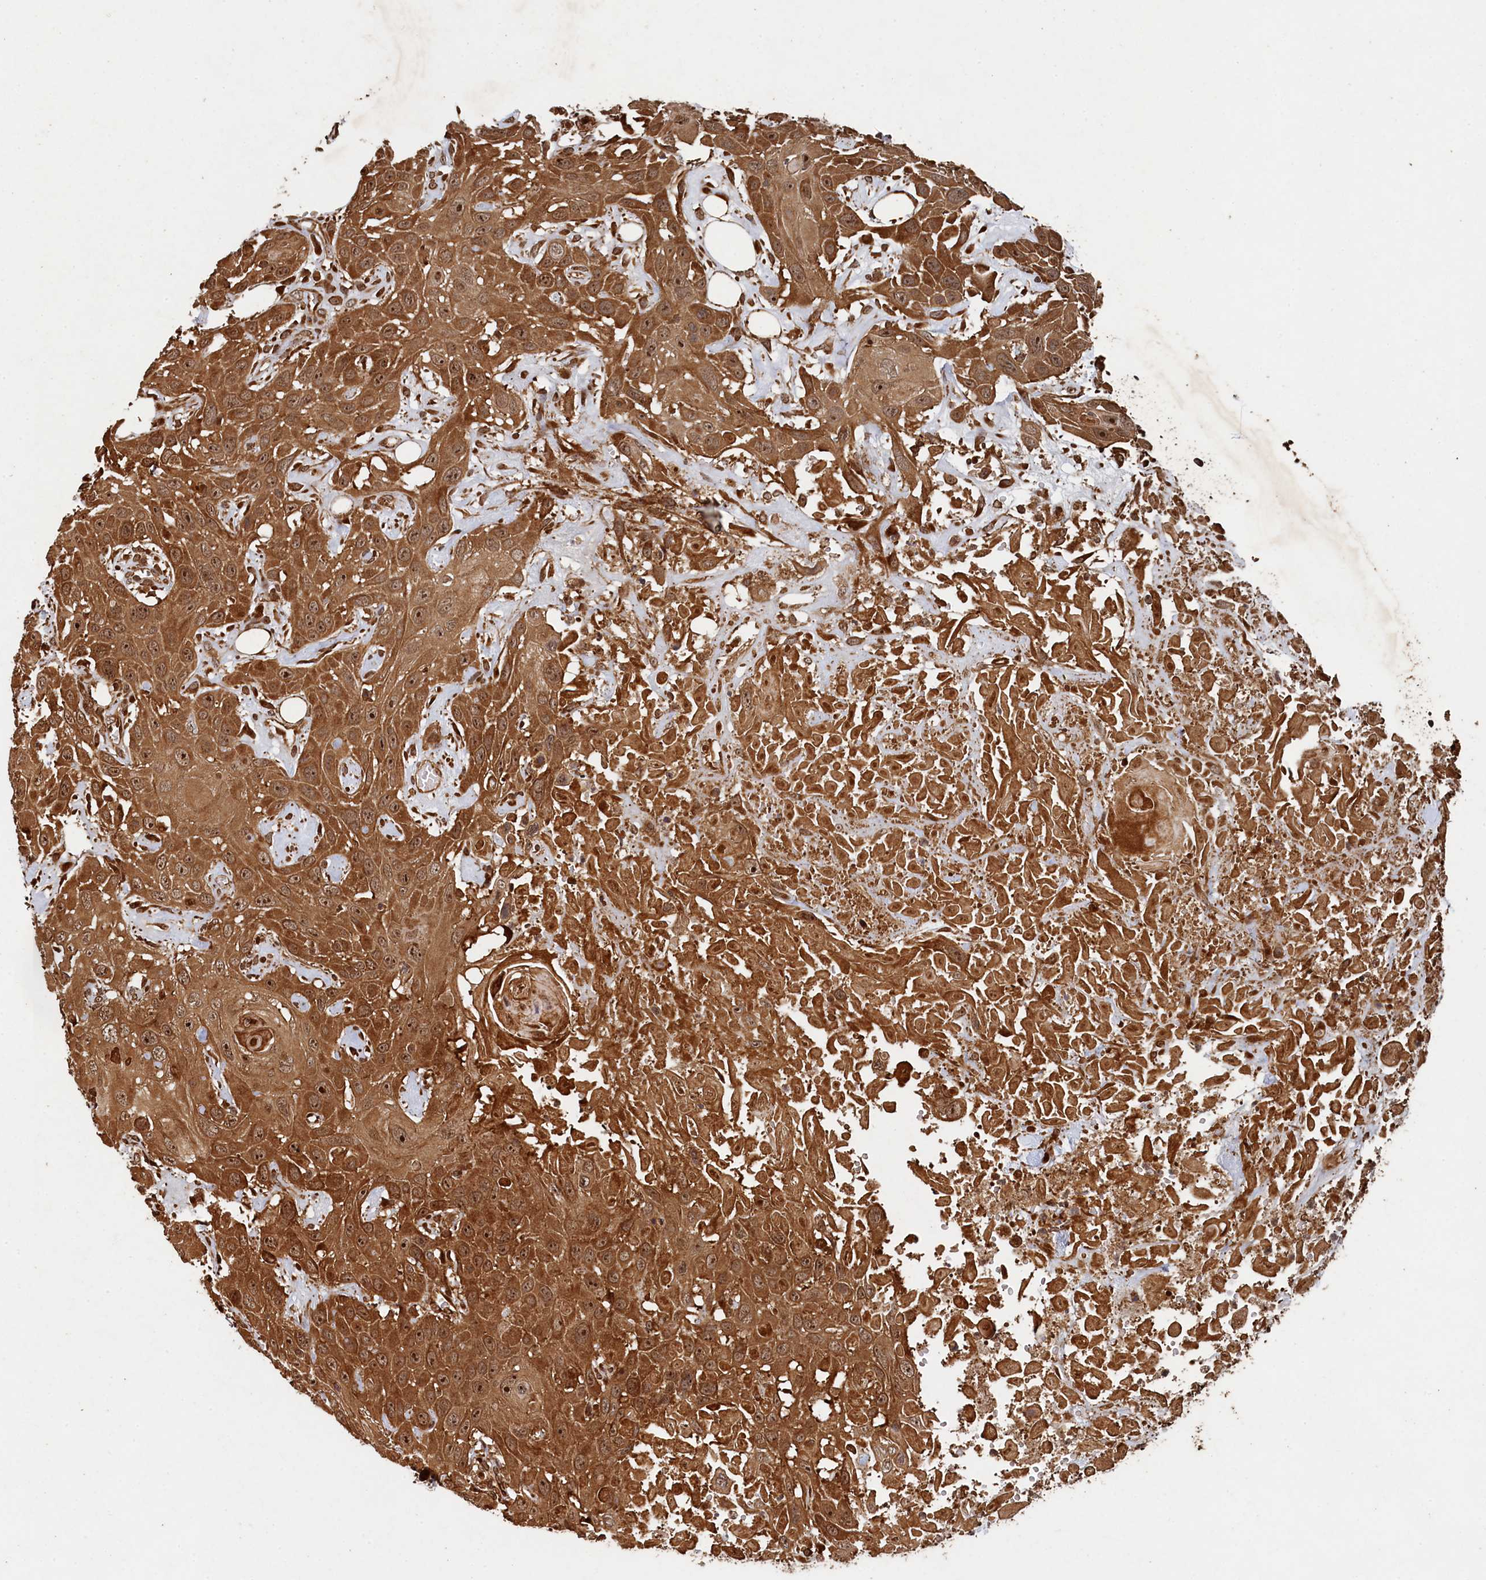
{"staining": {"intensity": "moderate", "quantity": ">75%", "location": "cytoplasmic/membranous,nuclear"}, "tissue": "head and neck cancer", "cell_type": "Tumor cells", "image_type": "cancer", "snomed": [{"axis": "morphology", "description": "Squamous cell carcinoma, NOS"}, {"axis": "topography", "description": "Head-Neck"}], "caption": "Immunohistochemistry (IHC) (DAB (3,3'-diaminobenzidine)) staining of head and neck cancer (squamous cell carcinoma) displays moderate cytoplasmic/membranous and nuclear protein staining in about >75% of tumor cells.", "gene": "PIGN", "patient": {"sex": "male", "age": 81}}